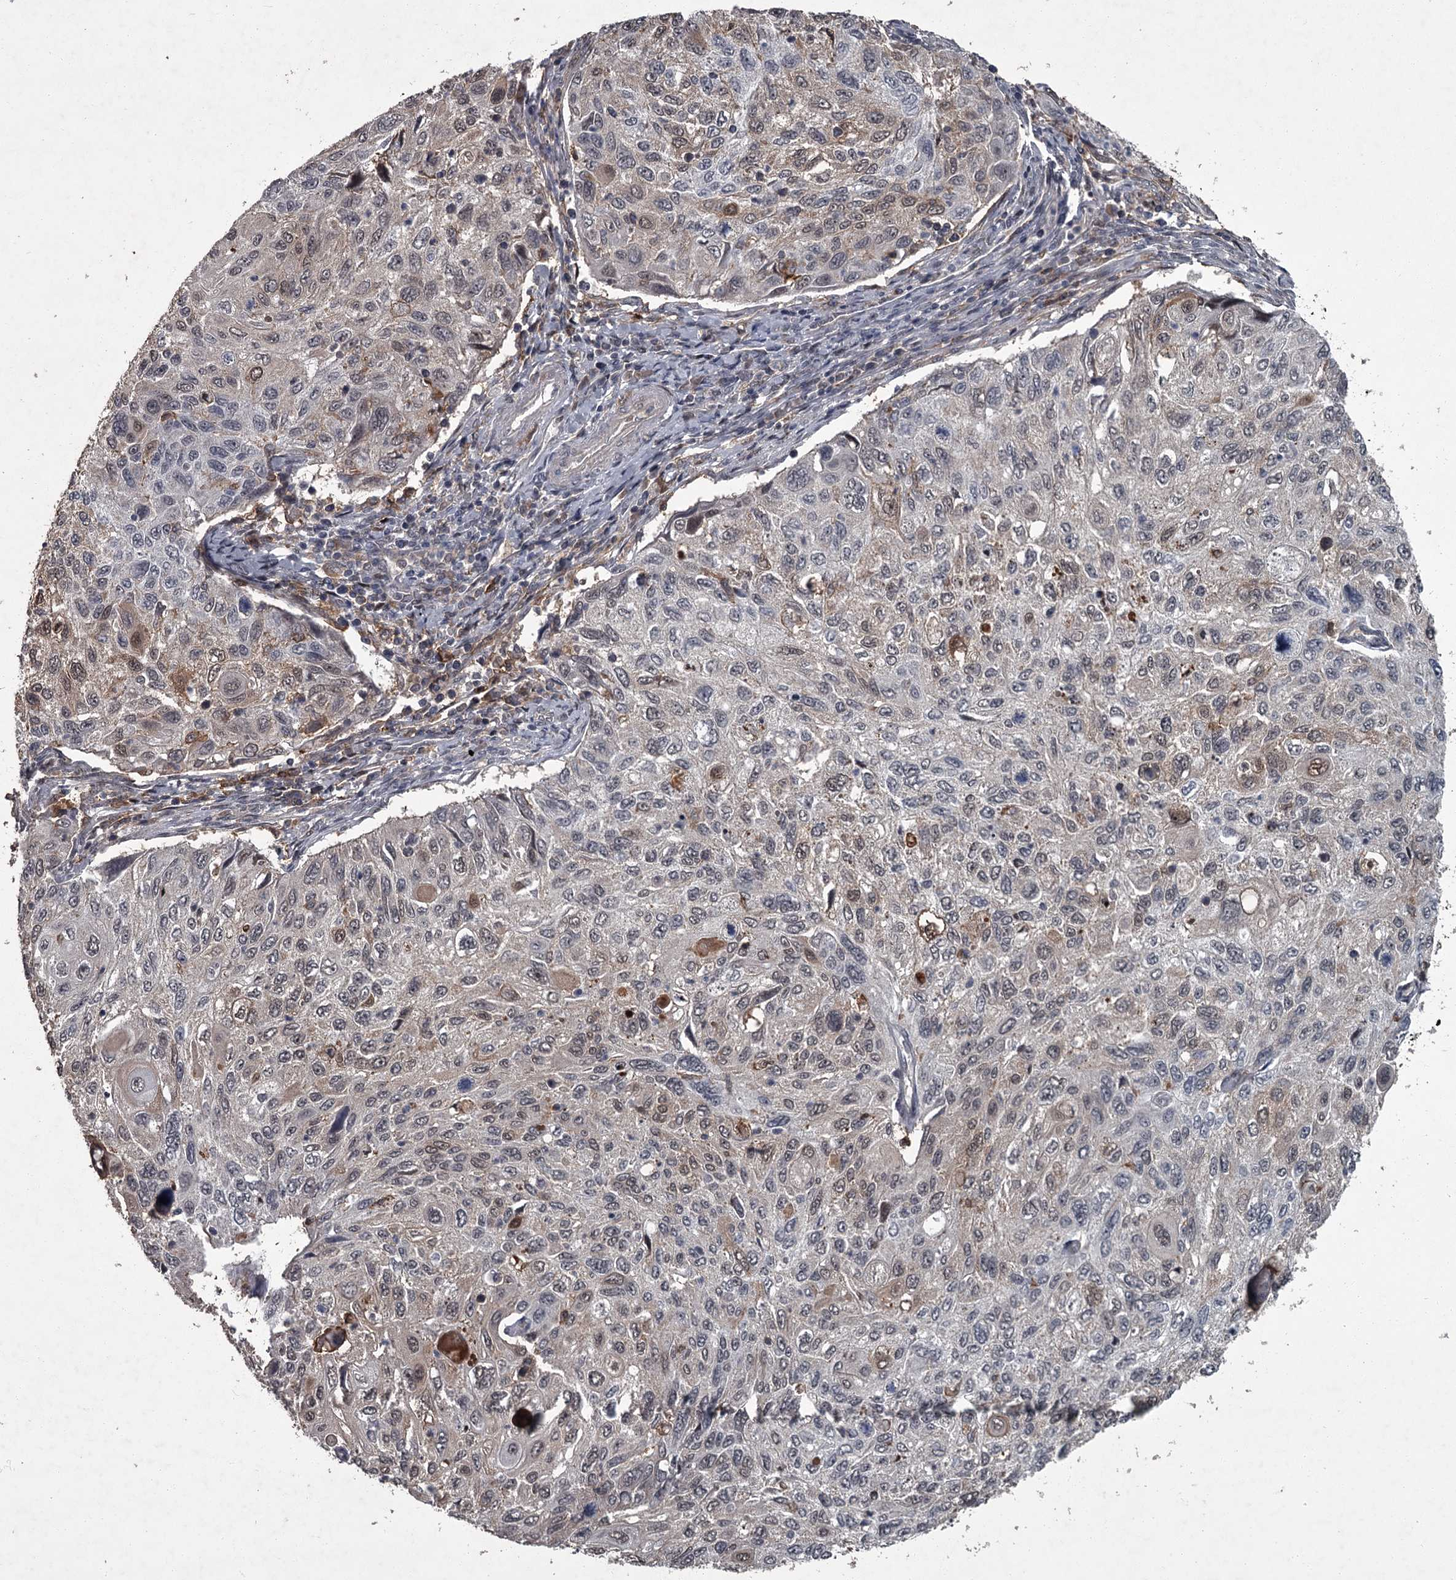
{"staining": {"intensity": "weak", "quantity": "25%-75%", "location": "cytoplasmic/membranous,nuclear"}, "tissue": "cervical cancer", "cell_type": "Tumor cells", "image_type": "cancer", "snomed": [{"axis": "morphology", "description": "Squamous cell carcinoma, NOS"}, {"axis": "topography", "description": "Cervix"}], "caption": "Cervical squamous cell carcinoma was stained to show a protein in brown. There is low levels of weak cytoplasmic/membranous and nuclear staining in about 25%-75% of tumor cells.", "gene": "FLVCR2", "patient": {"sex": "female", "age": 70}}